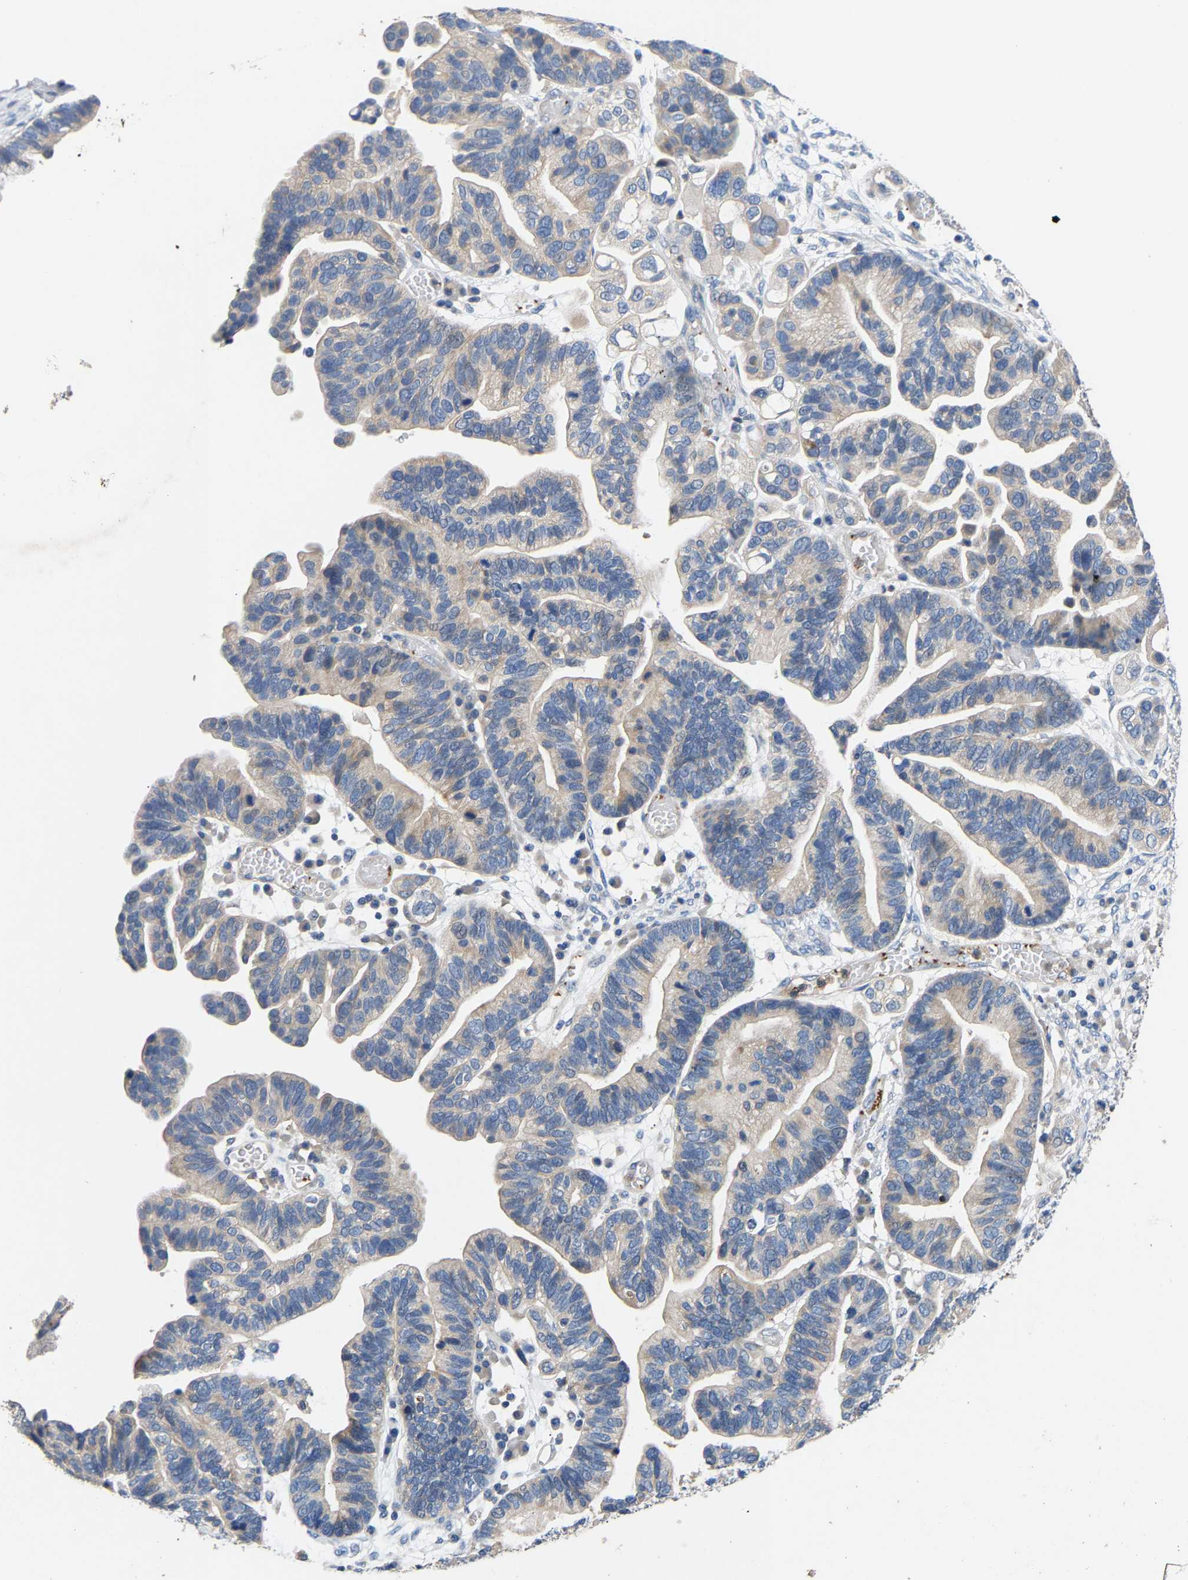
{"staining": {"intensity": "weak", "quantity": "25%-75%", "location": "cytoplasmic/membranous"}, "tissue": "ovarian cancer", "cell_type": "Tumor cells", "image_type": "cancer", "snomed": [{"axis": "morphology", "description": "Cystadenocarcinoma, serous, NOS"}, {"axis": "topography", "description": "Ovary"}], "caption": "An image of human ovarian serous cystadenocarcinoma stained for a protein exhibits weak cytoplasmic/membranous brown staining in tumor cells.", "gene": "CCDC171", "patient": {"sex": "female", "age": 56}}